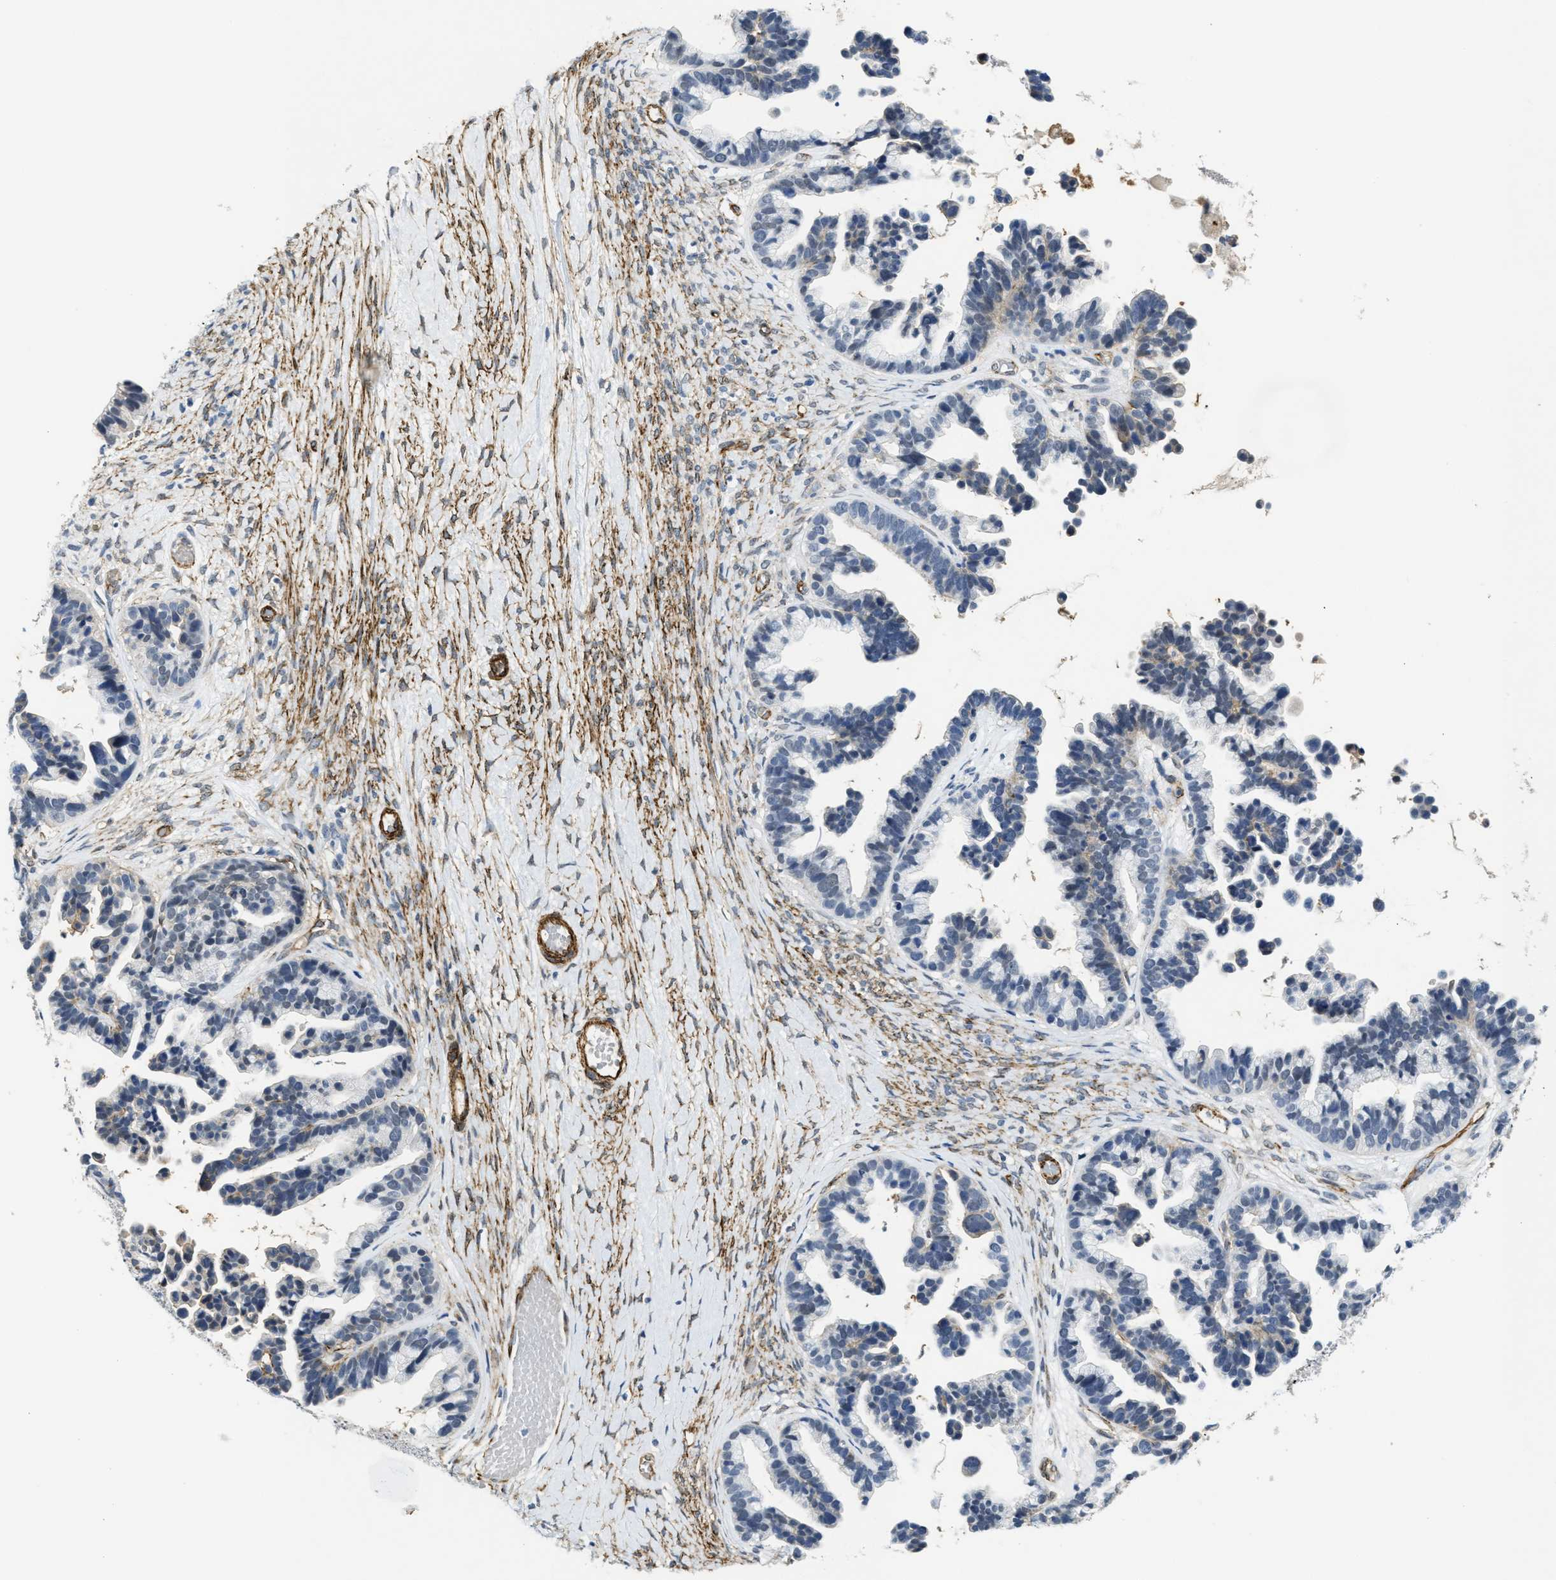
{"staining": {"intensity": "weak", "quantity": "<25%", "location": "cytoplasmic/membranous"}, "tissue": "ovarian cancer", "cell_type": "Tumor cells", "image_type": "cancer", "snomed": [{"axis": "morphology", "description": "Cystadenocarcinoma, serous, NOS"}, {"axis": "topography", "description": "Ovary"}], "caption": "Ovarian cancer was stained to show a protein in brown. There is no significant staining in tumor cells.", "gene": "NAB1", "patient": {"sex": "female", "age": 56}}